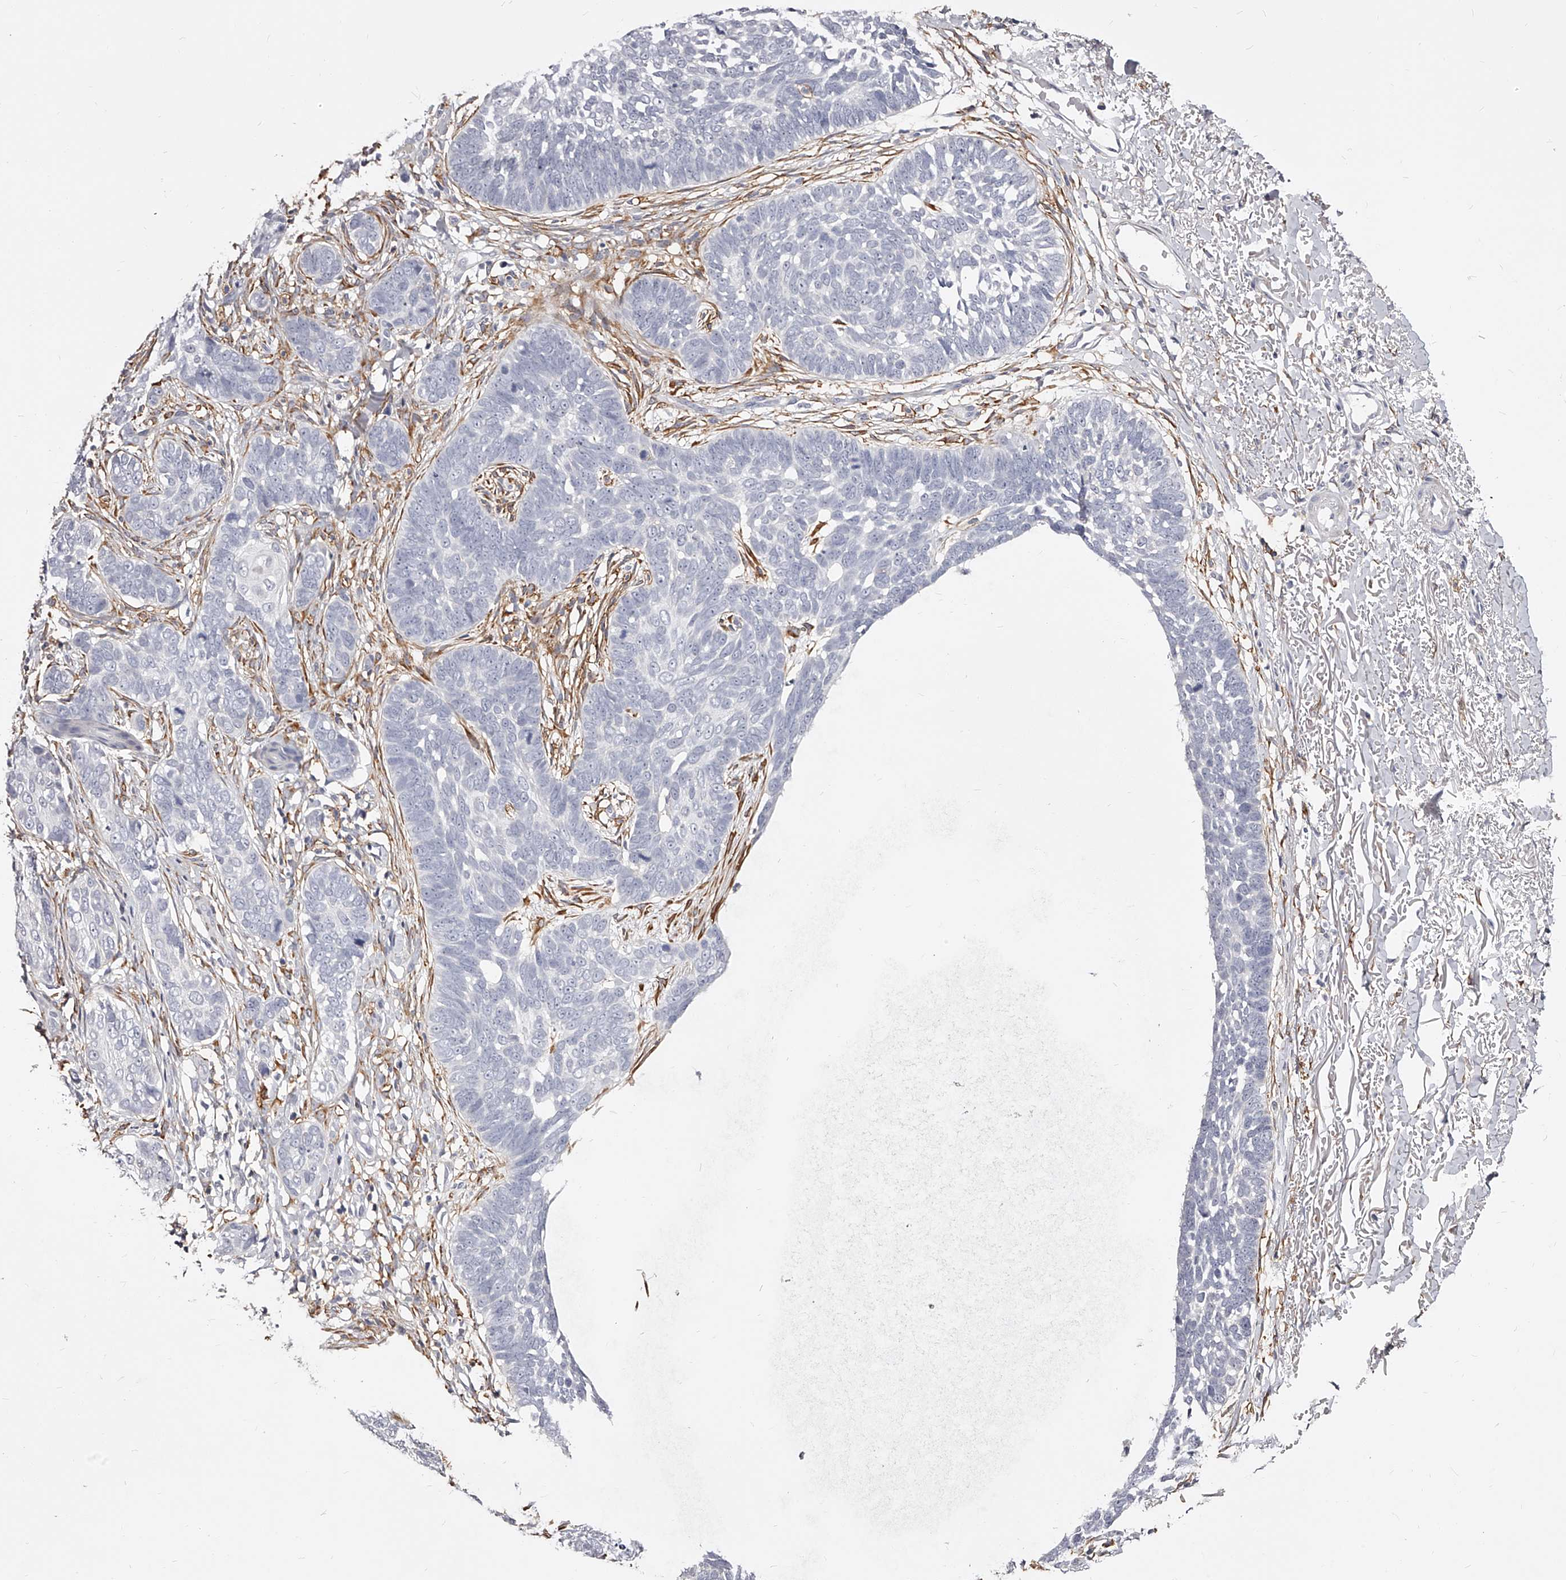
{"staining": {"intensity": "negative", "quantity": "none", "location": "none"}, "tissue": "skin cancer", "cell_type": "Tumor cells", "image_type": "cancer", "snomed": [{"axis": "morphology", "description": "Normal tissue, NOS"}, {"axis": "morphology", "description": "Basal cell carcinoma"}, {"axis": "topography", "description": "Skin"}], "caption": "The histopathology image reveals no staining of tumor cells in basal cell carcinoma (skin).", "gene": "CD82", "patient": {"sex": "male", "age": 77}}